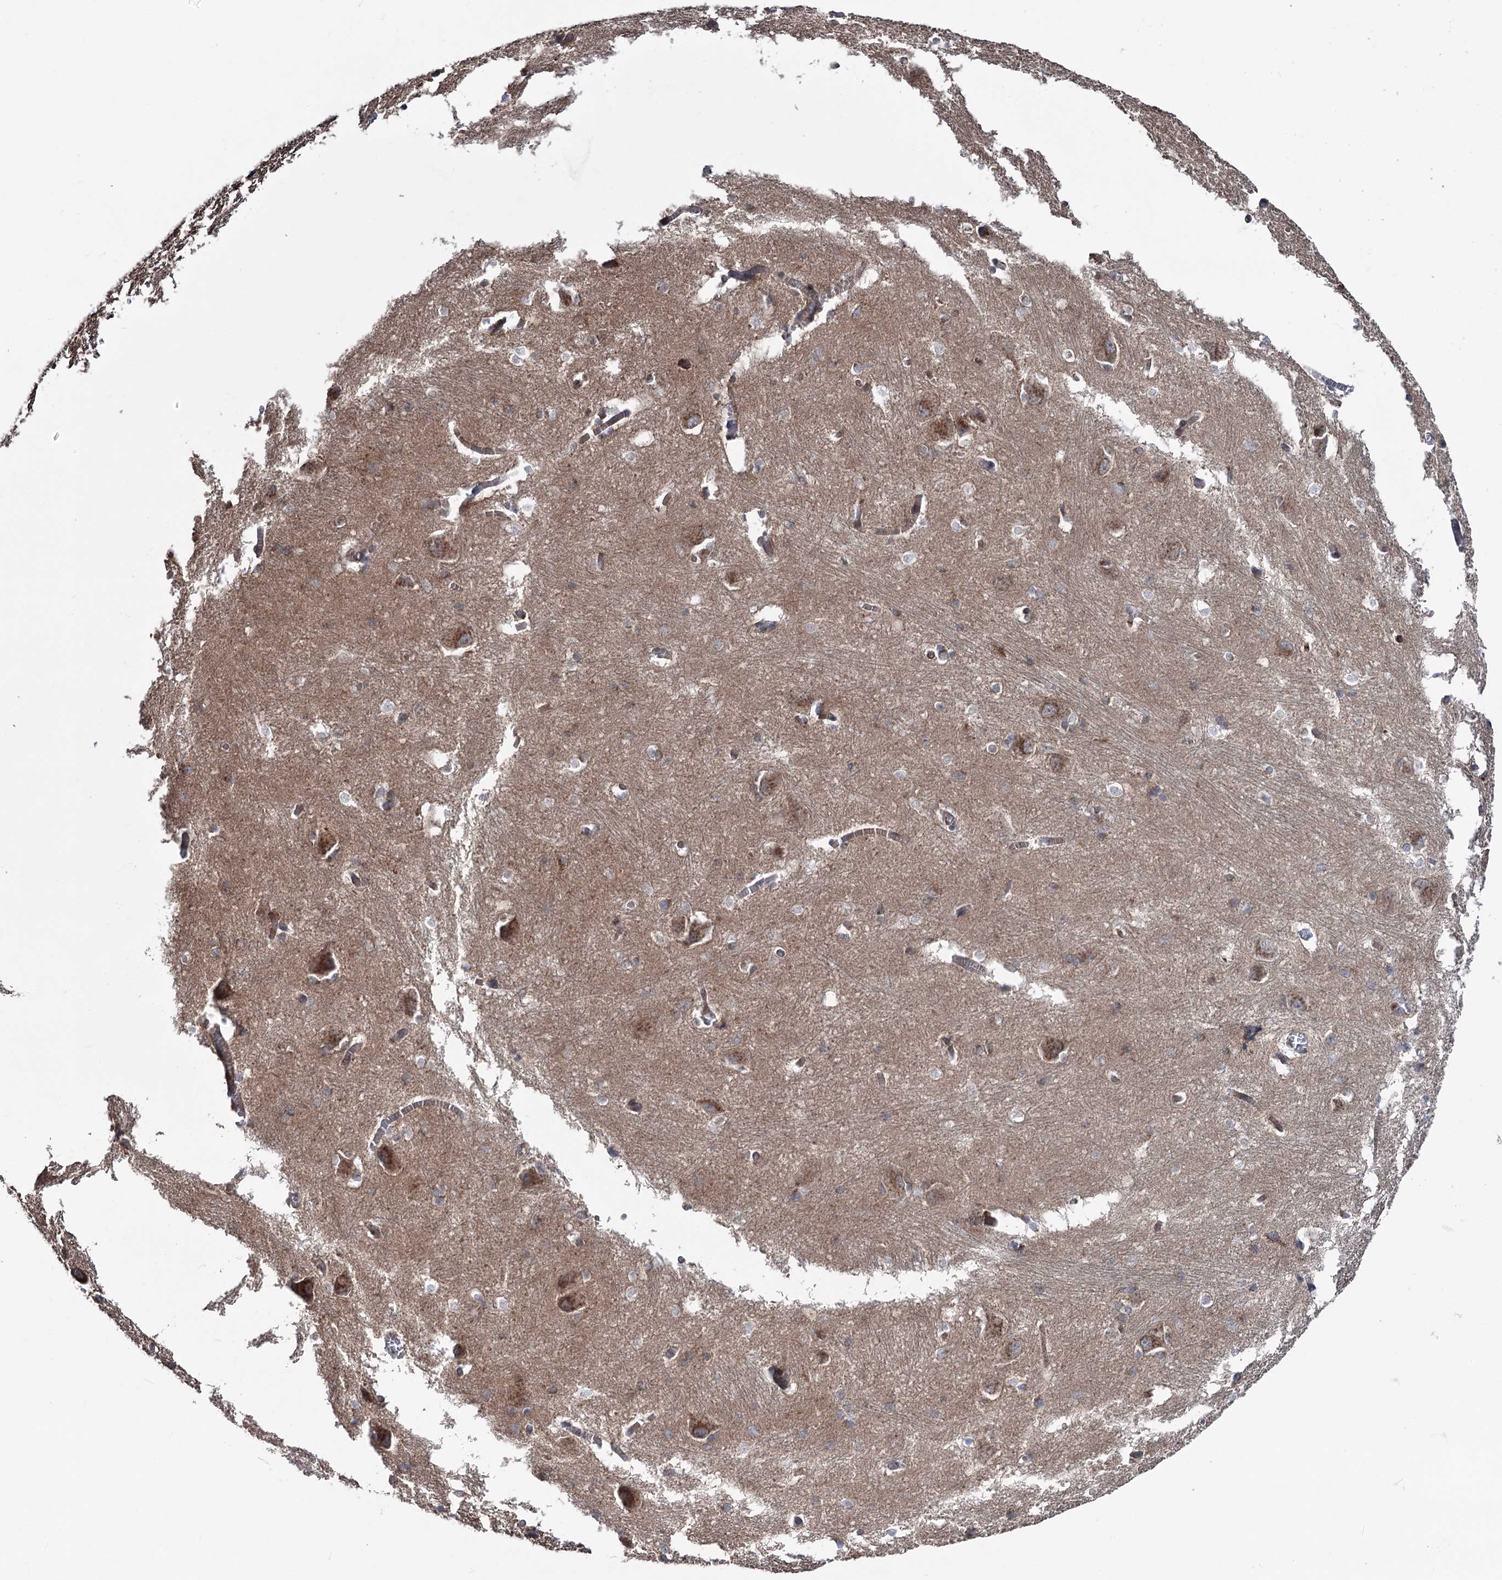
{"staining": {"intensity": "moderate", "quantity": "<25%", "location": "cytoplasmic/membranous"}, "tissue": "caudate", "cell_type": "Glial cells", "image_type": "normal", "snomed": [{"axis": "morphology", "description": "Normal tissue, NOS"}, {"axis": "topography", "description": "Lateral ventricle wall"}], "caption": "IHC (DAB (3,3'-diaminobenzidine)) staining of benign caudate demonstrates moderate cytoplasmic/membranous protein staining in about <25% of glial cells.", "gene": "STX6", "patient": {"sex": "male", "age": 37}}